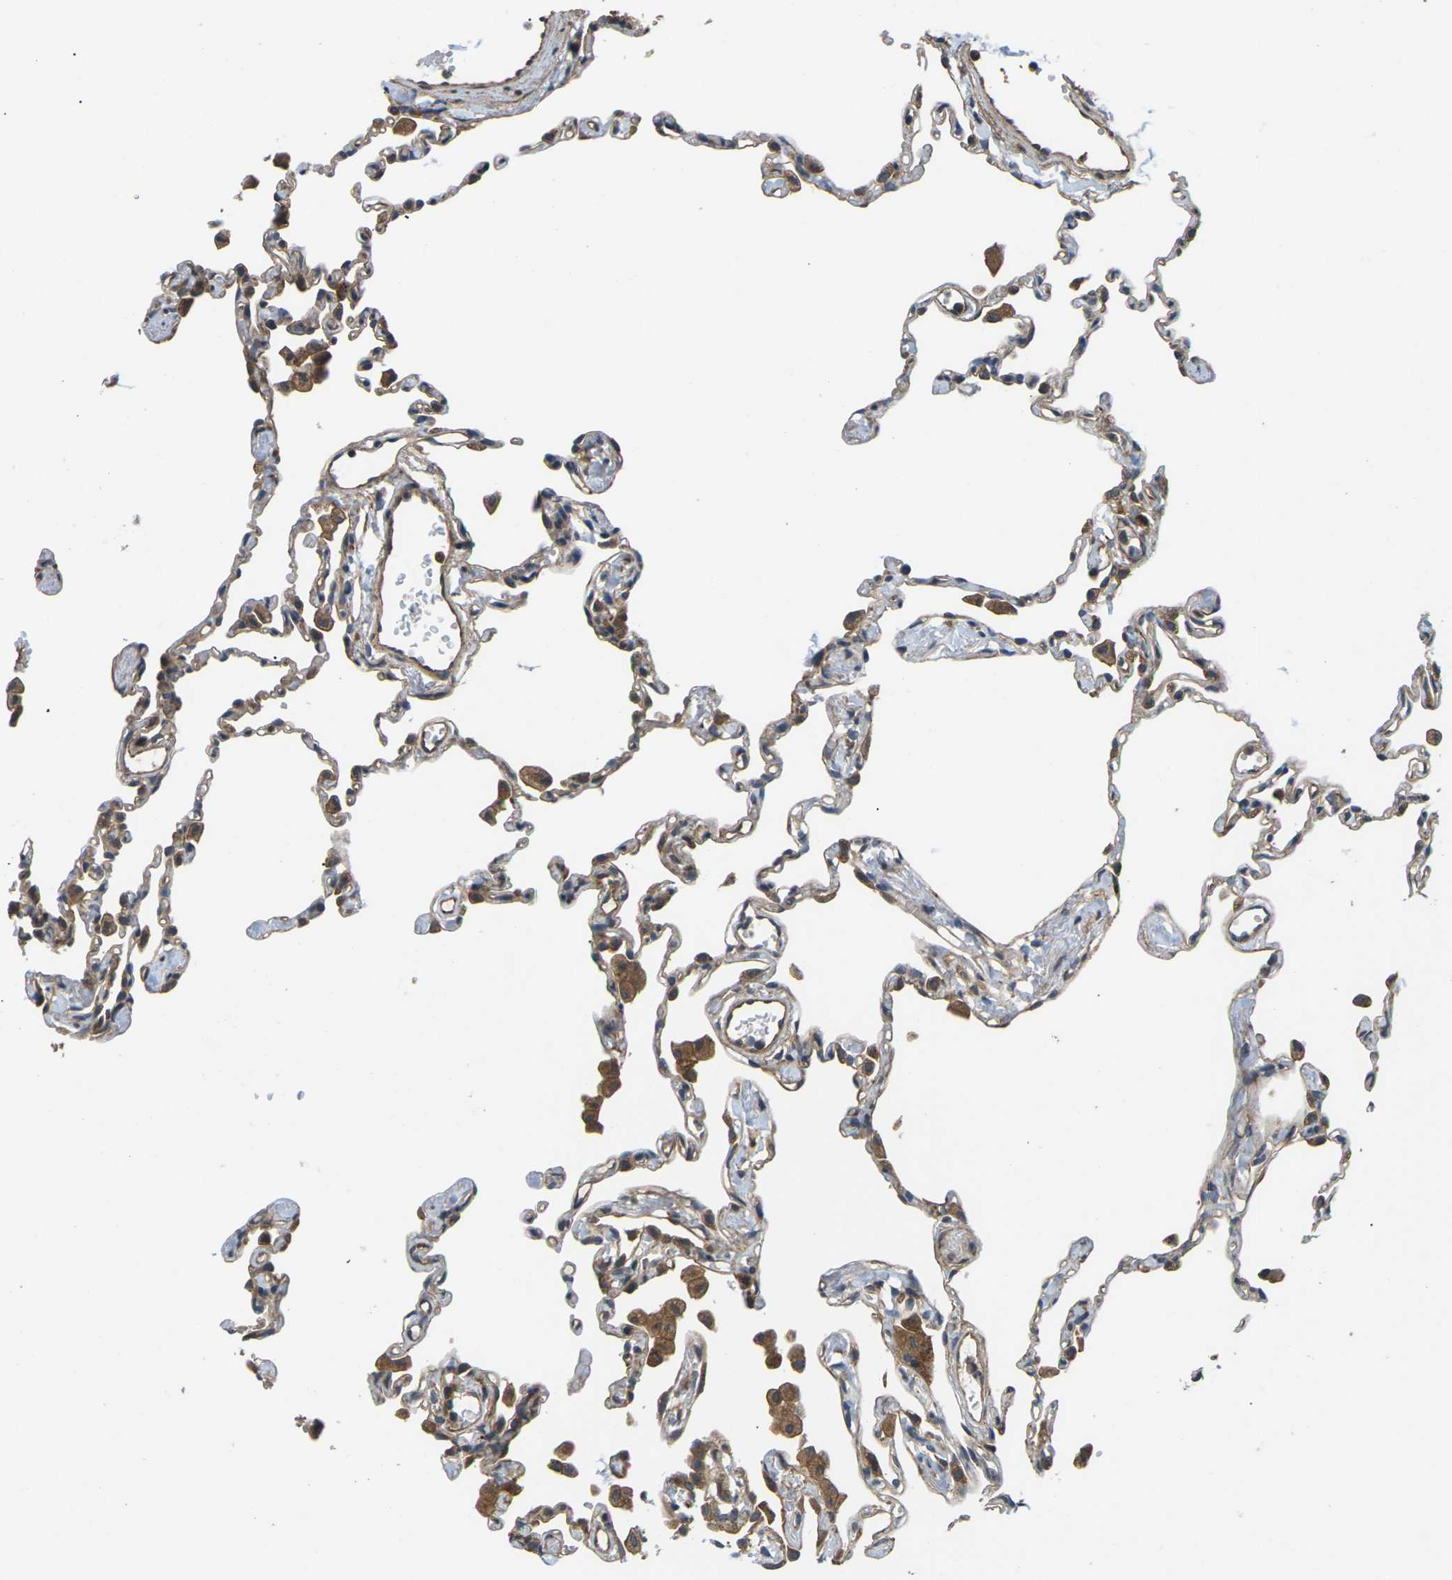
{"staining": {"intensity": "weak", "quantity": "25%-75%", "location": "cytoplasmic/membranous"}, "tissue": "lung", "cell_type": "Alveolar cells", "image_type": "normal", "snomed": [{"axis": "morphology", "description": "Normal tissue, NOS"}, {"axis": "topography", "description": "Lung"}], "caption": "Brown immunohistochemical staining in normal human lung shows weak cytoplasmic/membranous staining in approximately 25%-75% of alveolar cells. The staining is performed using DAB brown chromogen to label protein expression. The nuclei are counter-stained blue using hematoxylin.", "gene": "NRAS", "patient": {"sex": "female", "age": 49}}